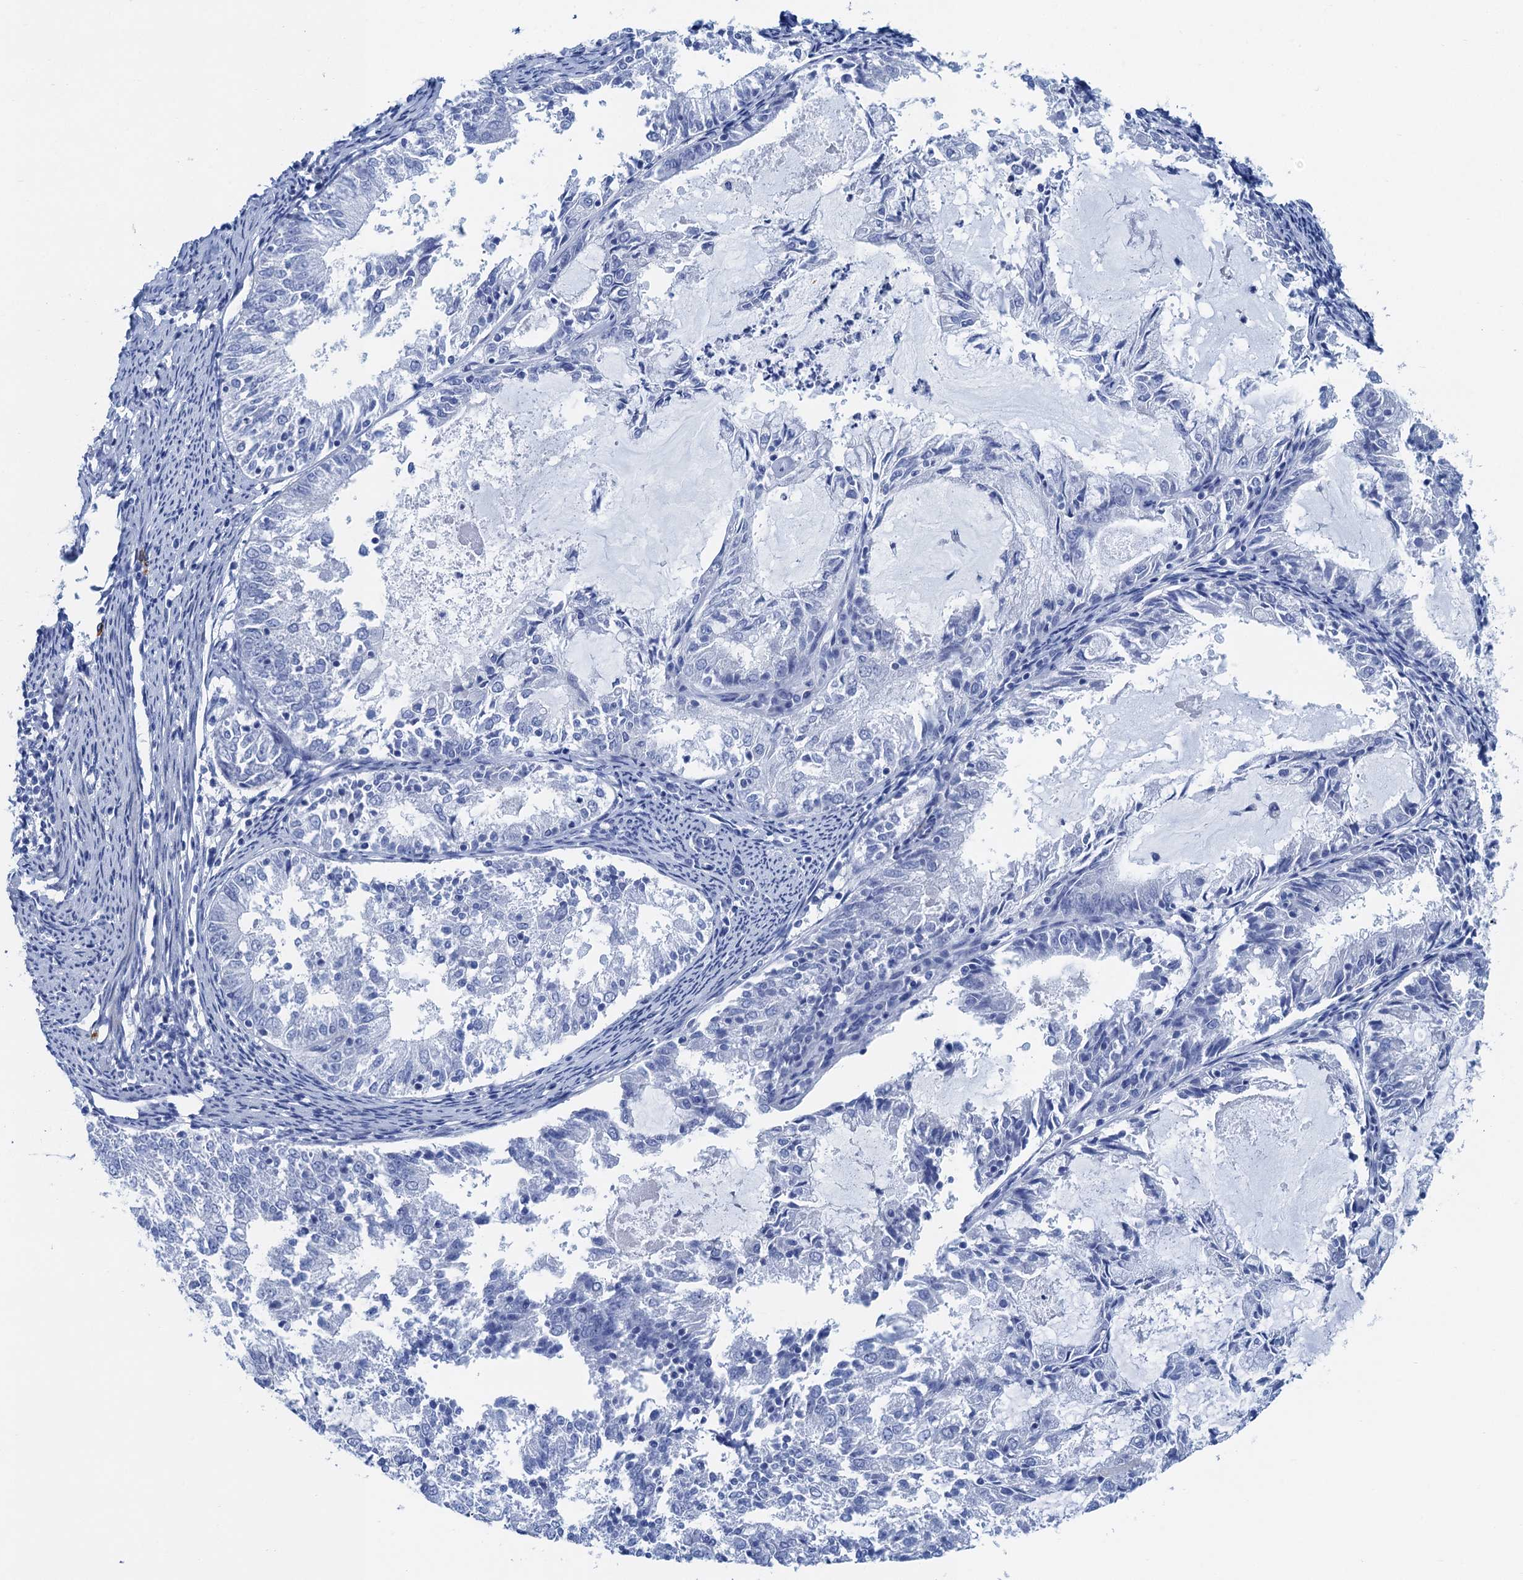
{"staining": {"intensity": "negative", "quantity": "none", "location": "none"}, "tissue": "endometrial cancer", "cell_type": "Tumor cells", "image_type": "cancer", "snomed": [{"axis": "morphology", "description": "Adenocarcinoma, NOS"}, {"axis": "topography", "description": "Endometrium"}], "caption": "Immunohistochemical staining of endometrial cancer (adenocarcinoma) demonstrates no significant positivity in tumor cells.", "gene": "NLRP10", "patient": {"sex": "female", "age": 57}}